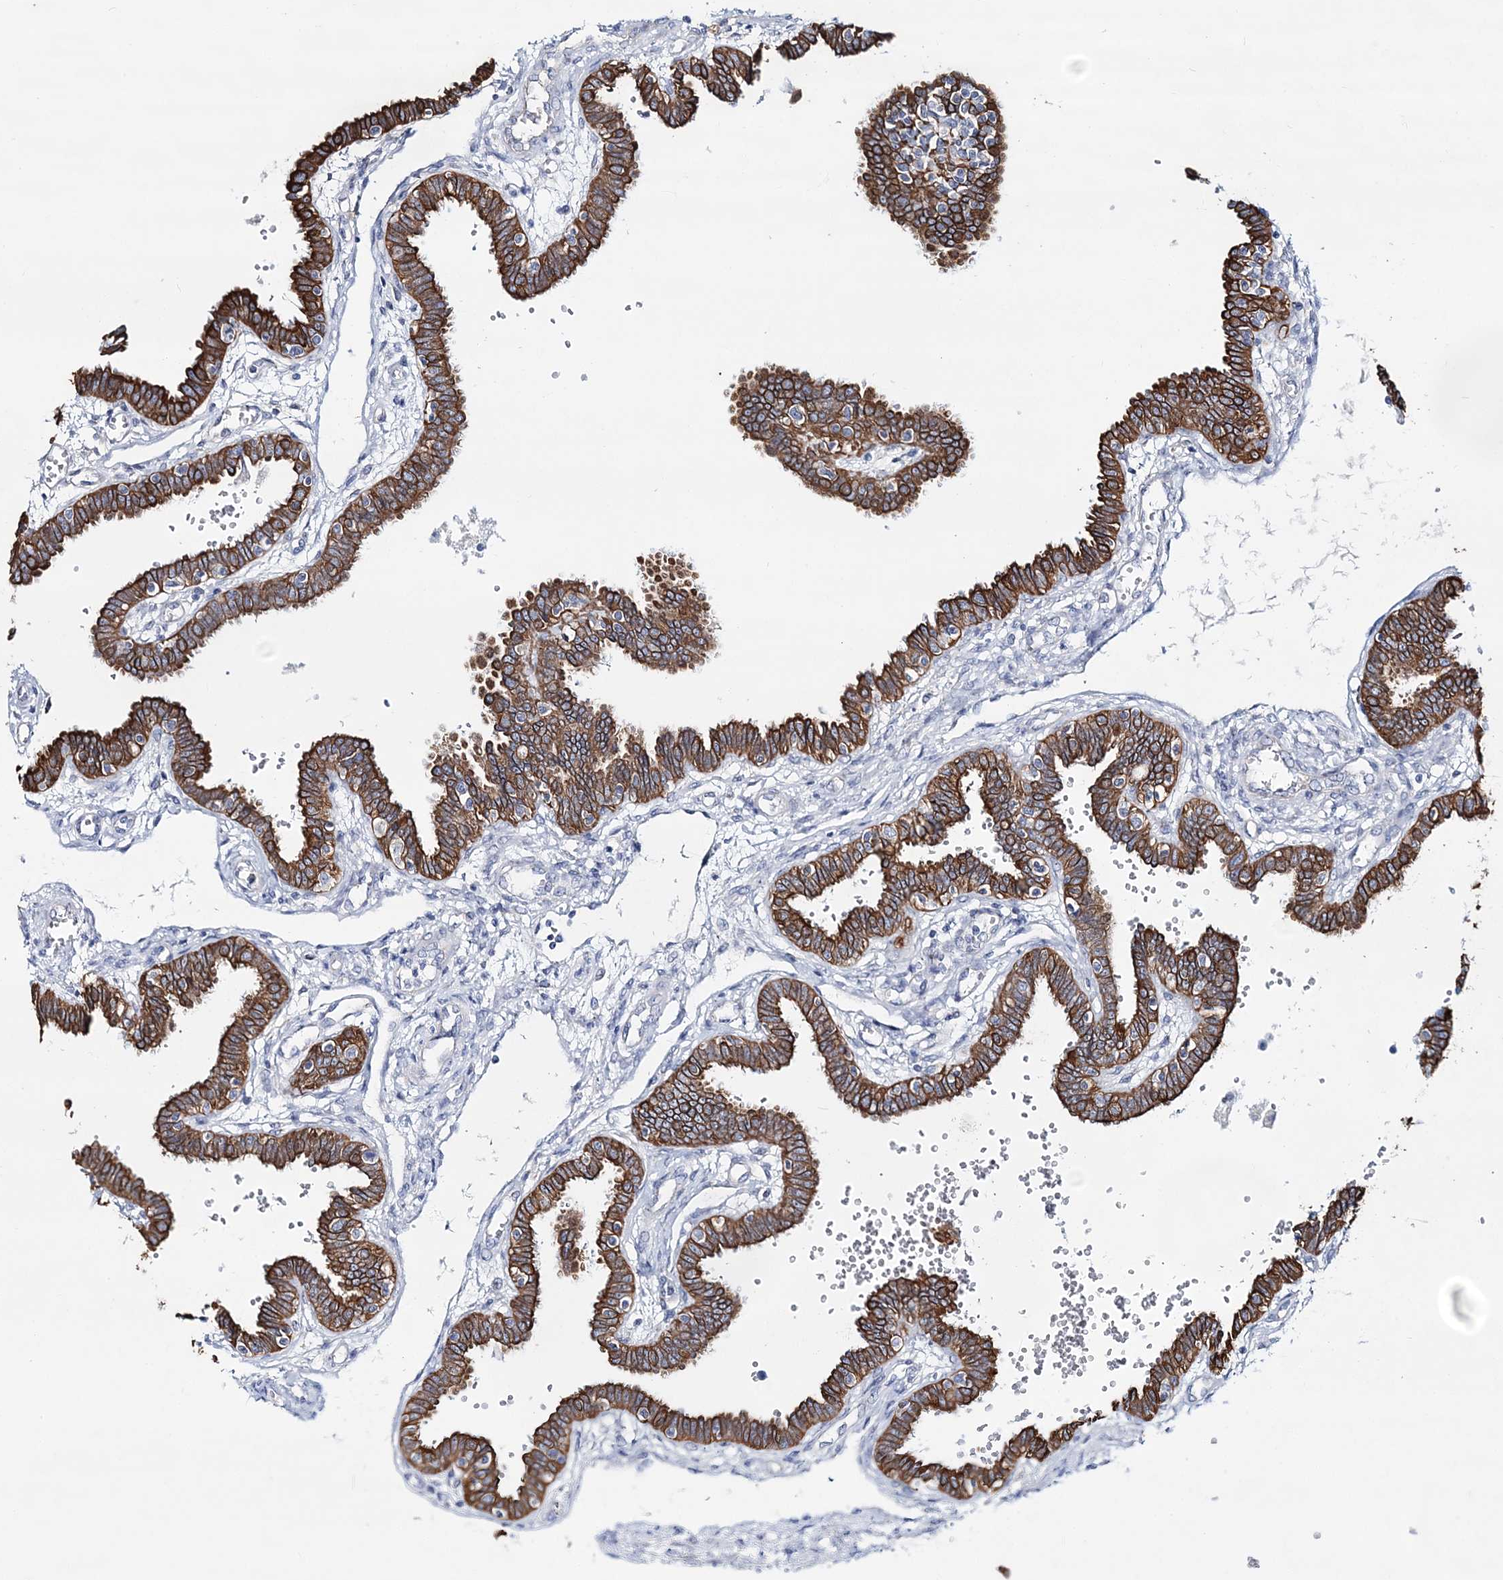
{"staining": {"intensity": "strong", "quantity": ">75%", "location": "cytoplasmic/membranous"}, "tissue": "fallopian tube", "cell_type": "Glandular cells", "image_type": "normal", "snomed": [{"axis": "morphology", "description": "Normal tissue, NOS"}, {"axis": "topography", "description": "Fallopian tube"}], "caption": "The photomicrograph exhibits immunohistochemical staining of unremarkable fallopian tube. There is strong cytoplasmic/membranous staining is appreciated in approximately >75% of glandular cells.", "gene": "ADGRL1", "patient": {"sex": "female", "age": 32}}